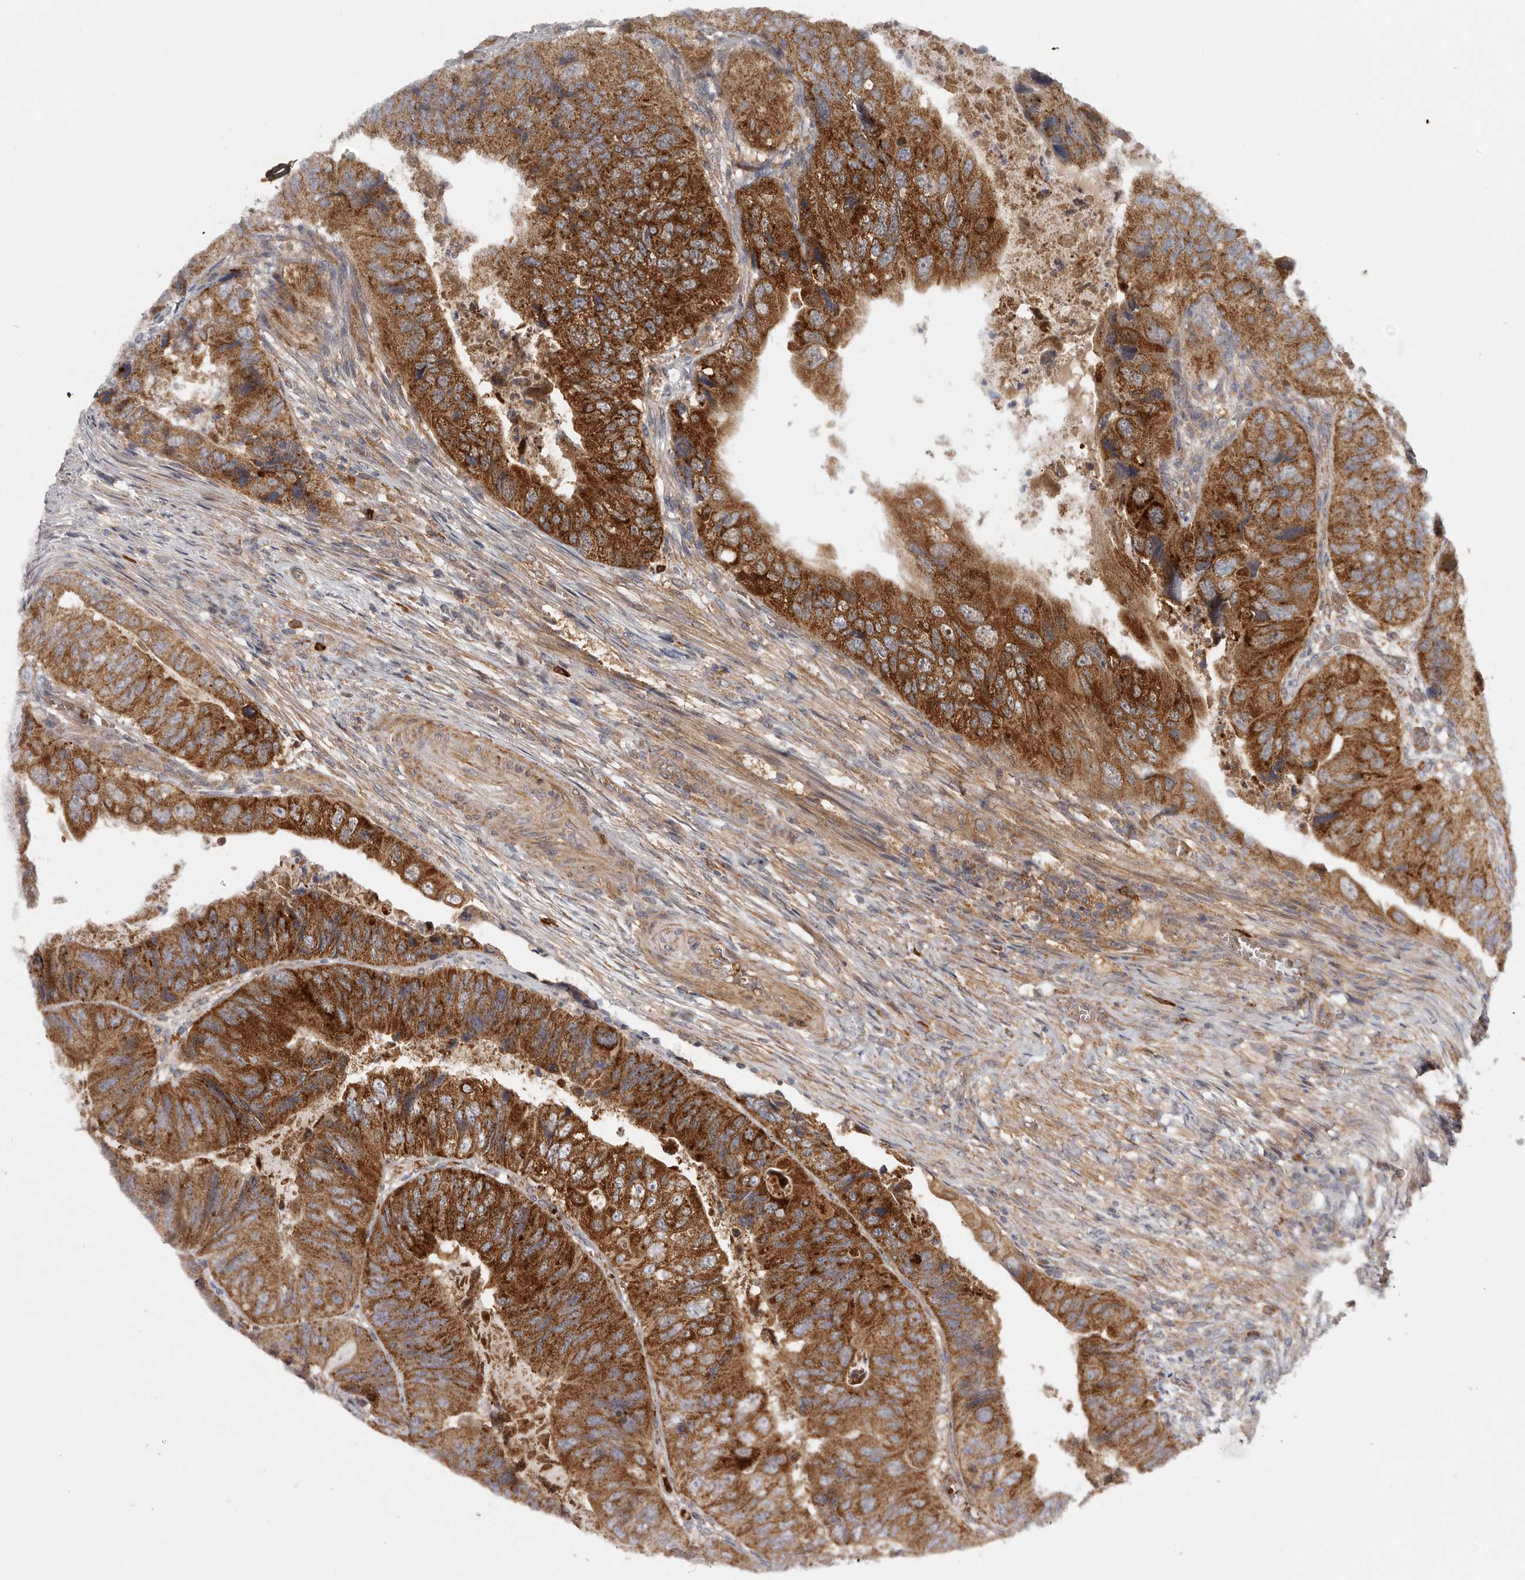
{"staining": {"intensity": "strong", "quantity": ">75%", "location": "cytoplasmic/membranous"}, "tissue": "colorectal cancer", "cell_type": "Tumor cells", "image_type": "cancer", "snomed": [{"axis": "morphology", "description": "Adenocarcinoma, NOS"}, {"axis": "topography", "description": "Rectum"}], "caption": "The photomicrograph reveals a brown stain indicating the presence of a protein in the cytoplasmic/membranous of tumor cells in colorectal cancer. The protein is stained brown, and the nuclei are stained in blue (DAB (3,3'-diaminobenzidine) IHC with brightfield microscopy, high magnification).", "gene": "GOT1L1", "patient": {"sex": "male", "age": 63}}